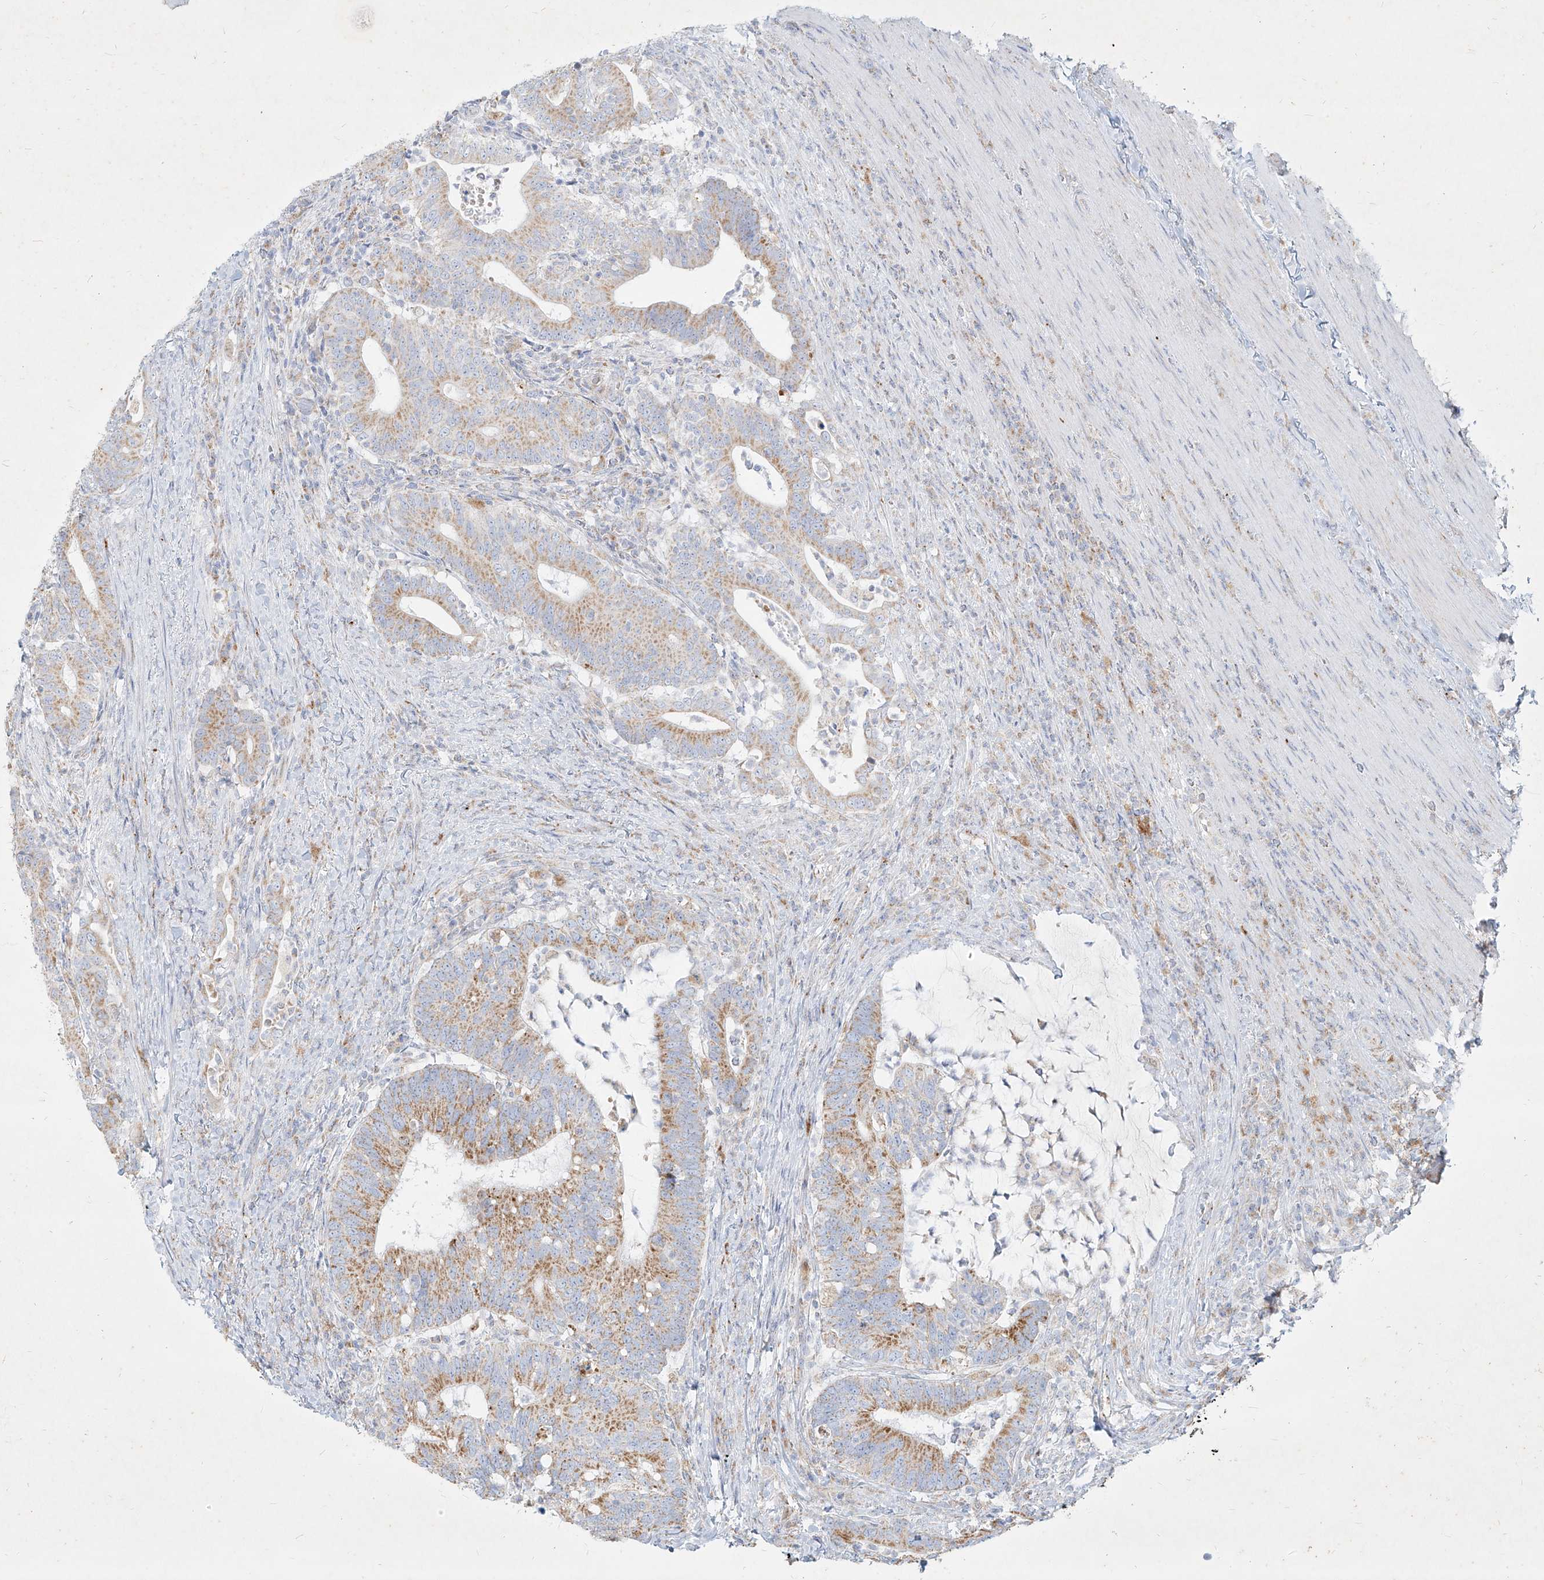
{"staining": {"intensity": "moderate", "quantity": ">75%", "location": "cytoplasmic/membranous"}, "tissue": "colorectal cancer", "cell_type": "Tumor cells", "image_type": "cancer", "snomed": [{"axis": "morphology", "description": "Adenocarcinoma, NOS"}, {"axis": "topography", "description": "Colon"}], "caption": "A micrograph of human colorectal adenocarcinoma stained for a protein exhibits moderate cytoplasmic/membranous brown staining in tumor cells.", "gene": "MTX2", "patient": {"sex": "female", "age": 66}}